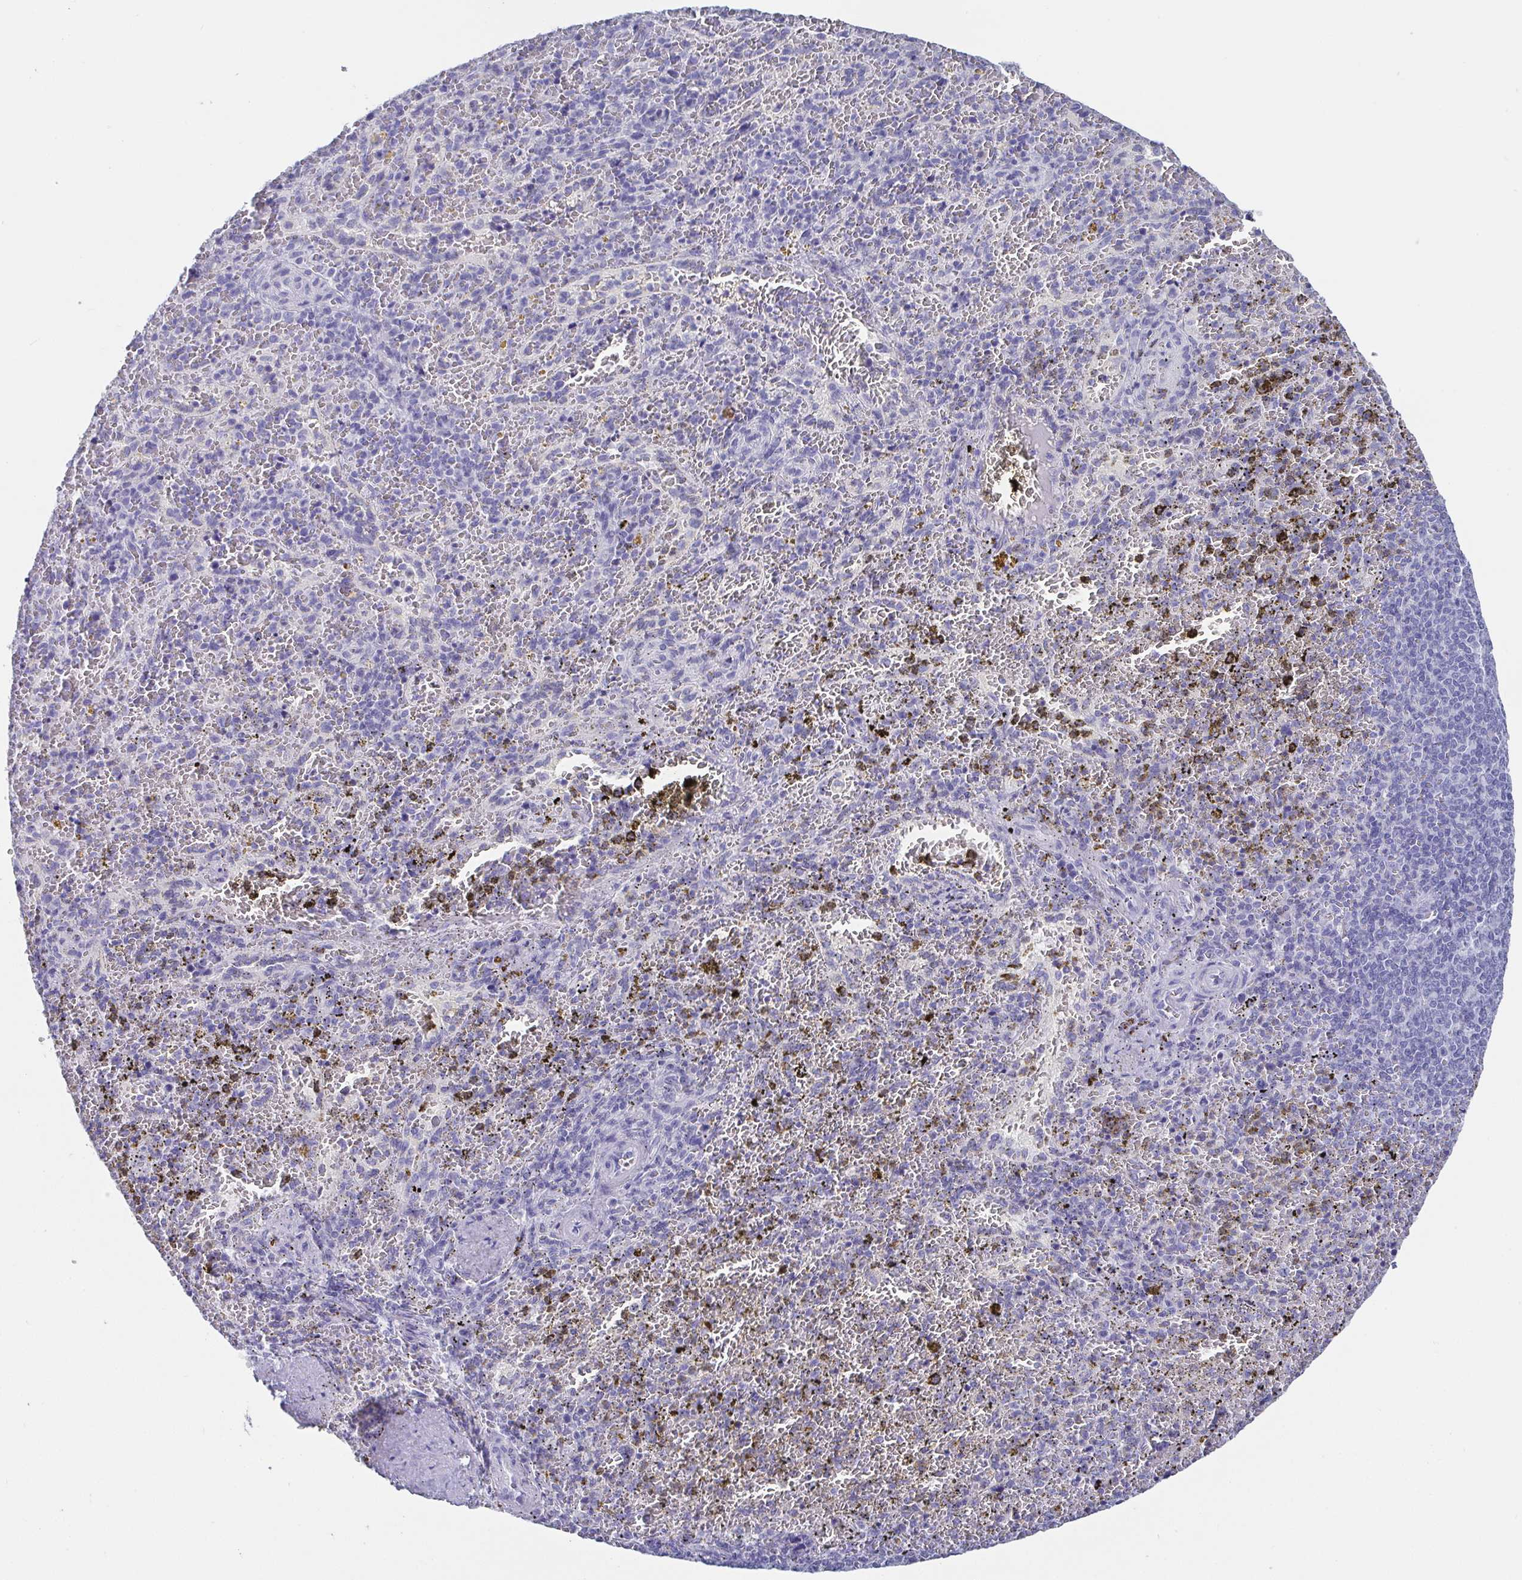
{"staining": {"intensity": "negative", "quantity": "none", "location": "none"}, "tissue": "spleen", "cell_type": "Cells in red pulp", "image_type": "normal", "snomed": [{"axis": "morphology", "description": "Normal tissue, NOS"}, {"axis": "topography", "description": "Spleen"}], "caption": "The image displays no staining of cells in red pulp in unremarkable spleen.", "gene": "SCGN", "patient": {"sex": "female", "age": 50}}